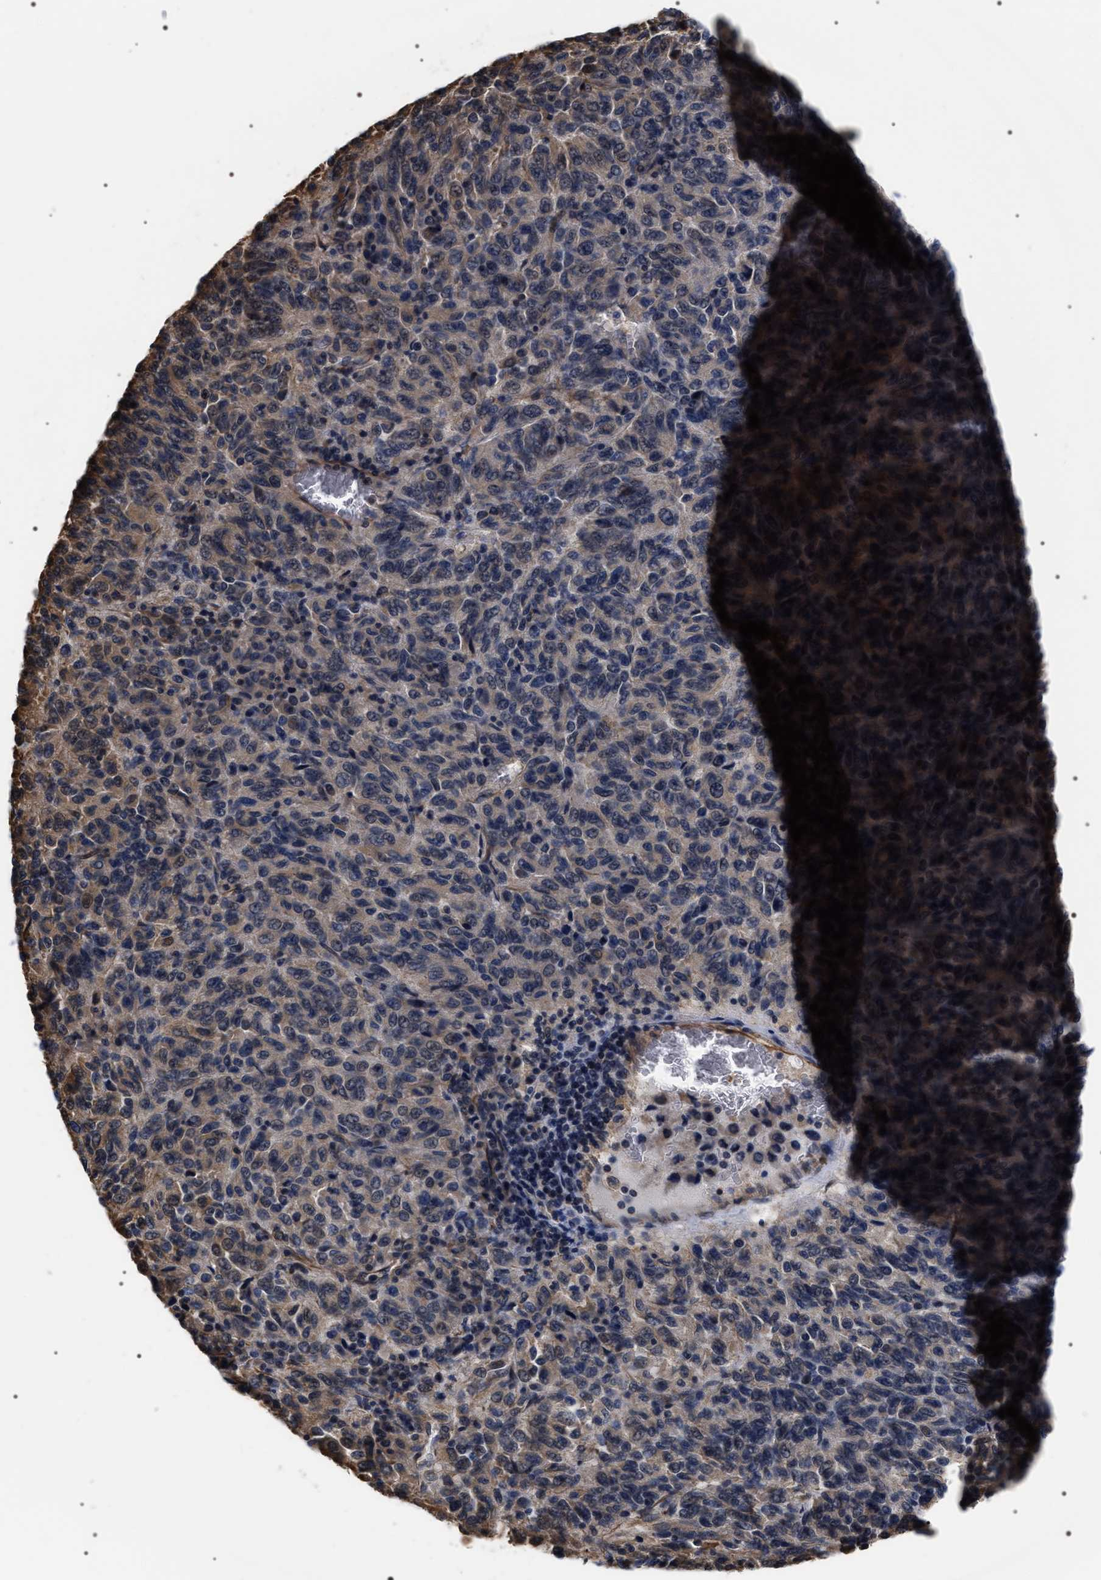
{"staining": {"intensity": "weak", "quantity": "25%-75%", "location": "cytoplasmic/membranous"}, "tissue": "melanoma", "cell_type": "Tumor cells", "image_type": "cancer", "snomed": [{"axis": "morphology", "description": "Malignant melanoma, Metastatic site"}, {"axis": "topography", "description": "Lung"}], "caption": "Protein analysis of melanoma tissue shows weak cytoplasmic/membranous positivity in about 25%-75% of tumor cells.", "gene": "TSPAN33", "patient": {"sex": "male", "age": 64}}